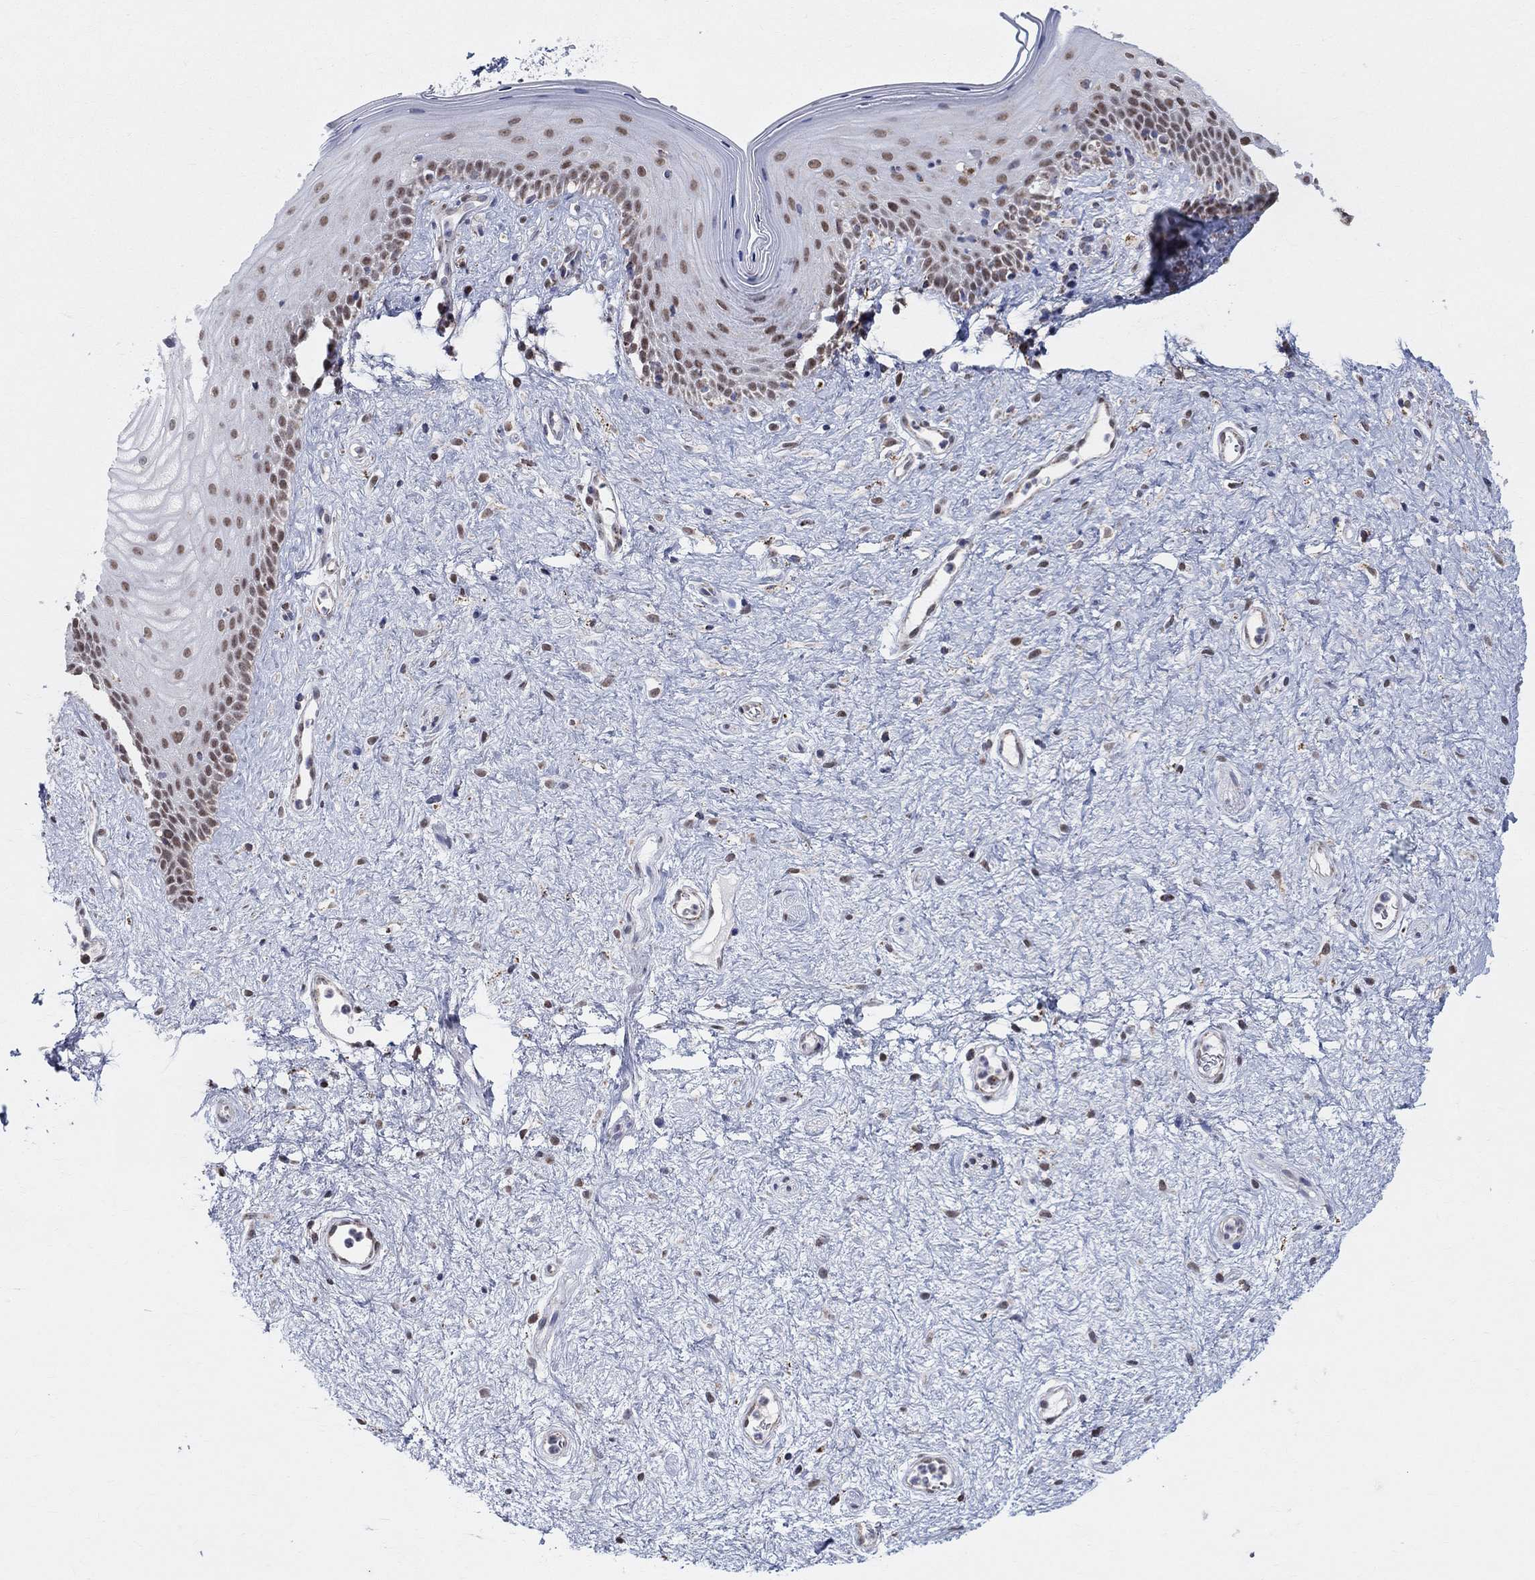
{"staining": {"intensity": "moderate", "quantity": "<25%", "location": "nuclear"}, "tissue": "vagina", "cell_type": "Squamous epithelial cells", "image_type": "normal", "snomed": [{"axis": "morphology", "description": "Normal tissue, NOS"}, {"axis": "topography", "description": "Vagina"}], "caption": "Immunohistochemical staining of benign human vagina shows <25% levels of moderate nuclear protein staining in approximately <25% of squamous epithelial cells. (DAB = brown stain, brightfield microscopy at high magnification).", "gene": "KISS1R", "patient": {"sex": "female", "age": 47}}